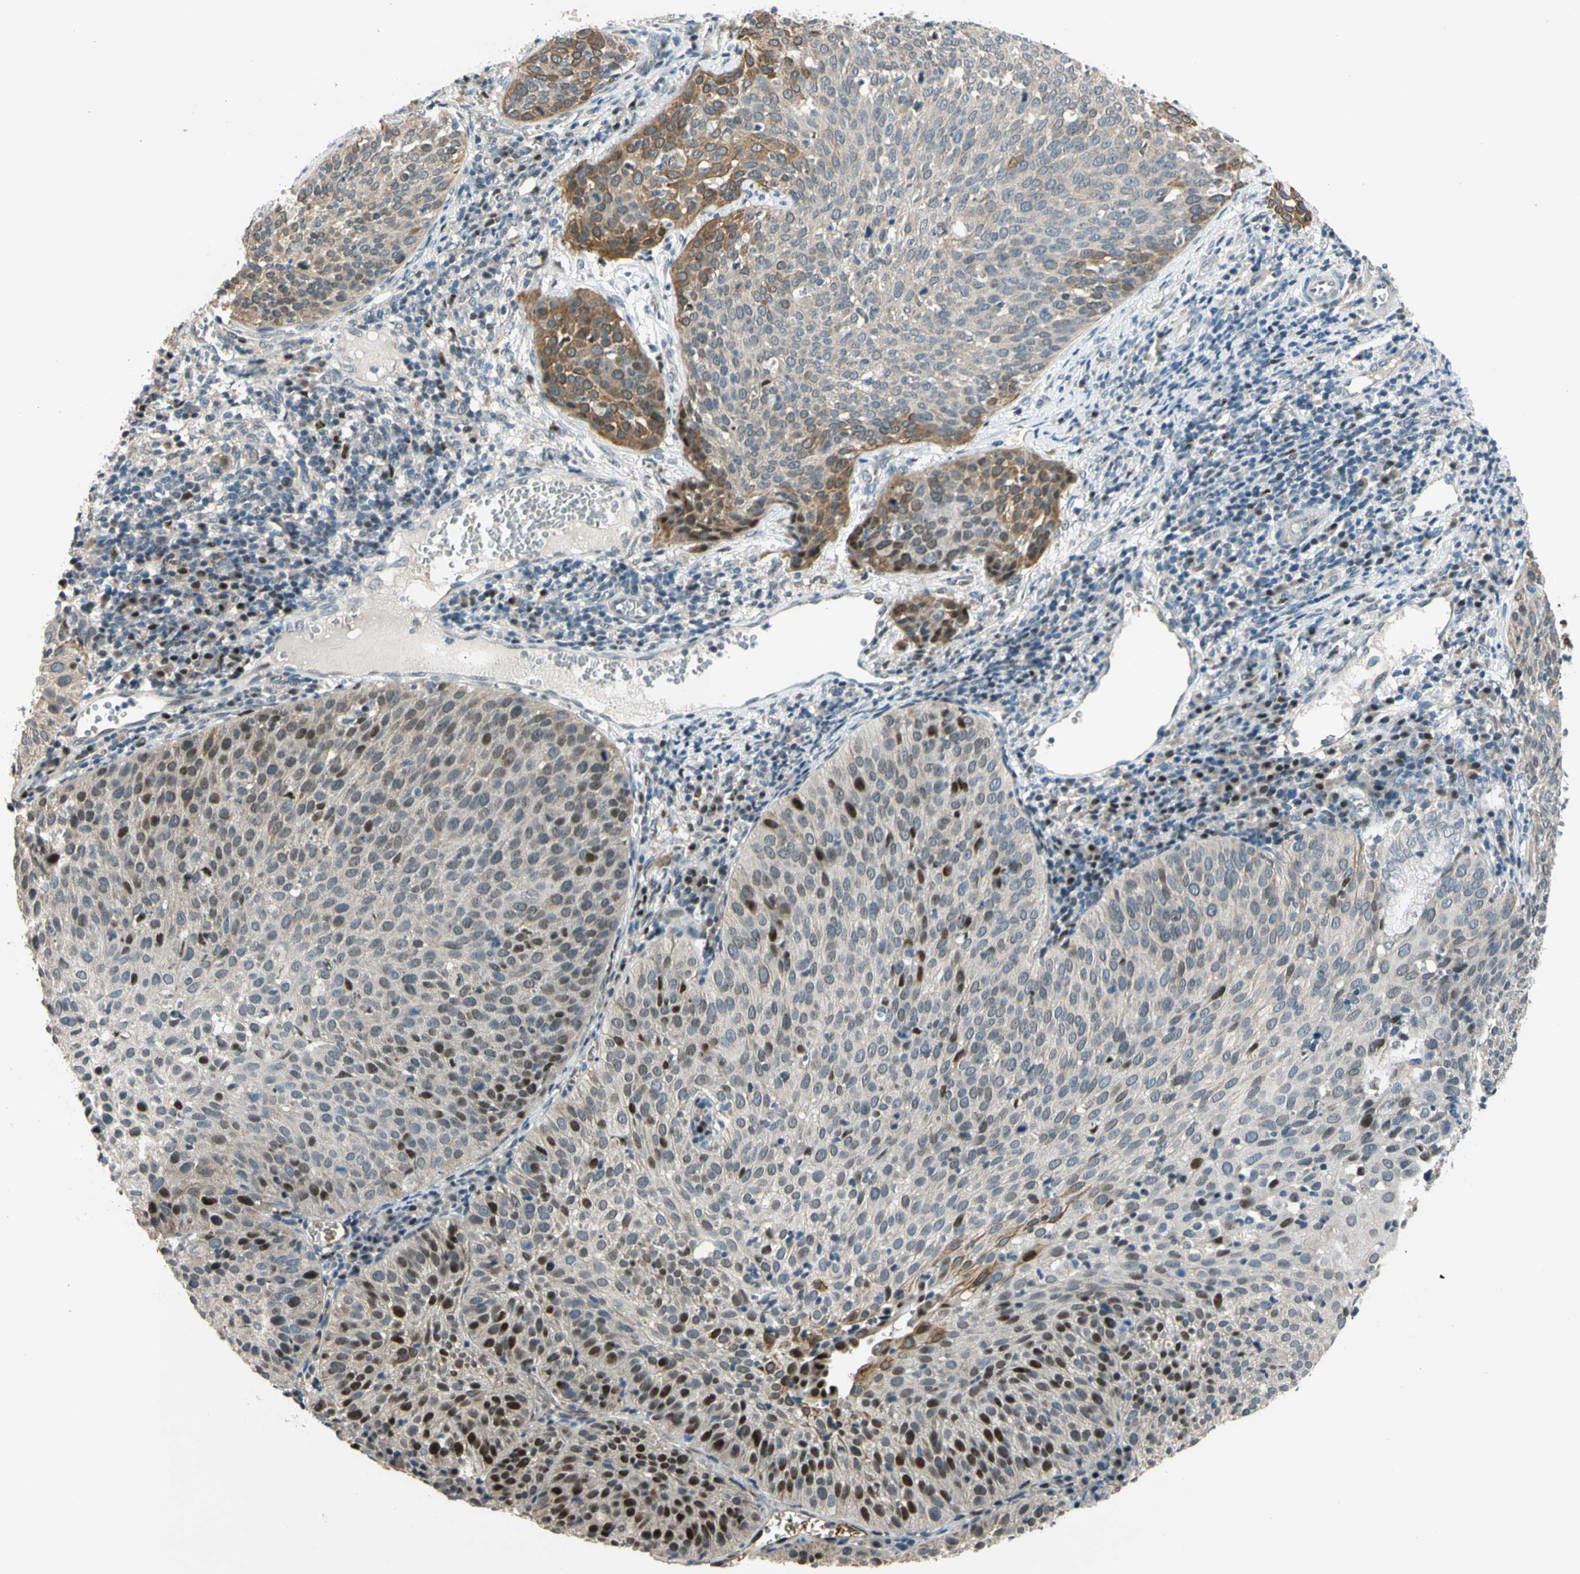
{"staining": {"intensity": "strong", "quantity": "<25%", "location": "cytoplasmic/membranous,nuclear"}, "tissue": "cervical cancer", "cell_type": "Tumor cells", "image_type": "cancer", "snomed": [{"axis": "morphology", "description": "Squamous cell carcinoma, NOS"}, {"axis": "topography", "description": "Cervix"}], "caption": "Immunohistochemical staining of cervical squamous cell carcinoma demonstrates medium levels of strong cytoplasmic/membranous and nuclear positivity in about <25% of tumor cells.", "gene": "ZNF184", "patient": {"sex": "female", "age": 38}}